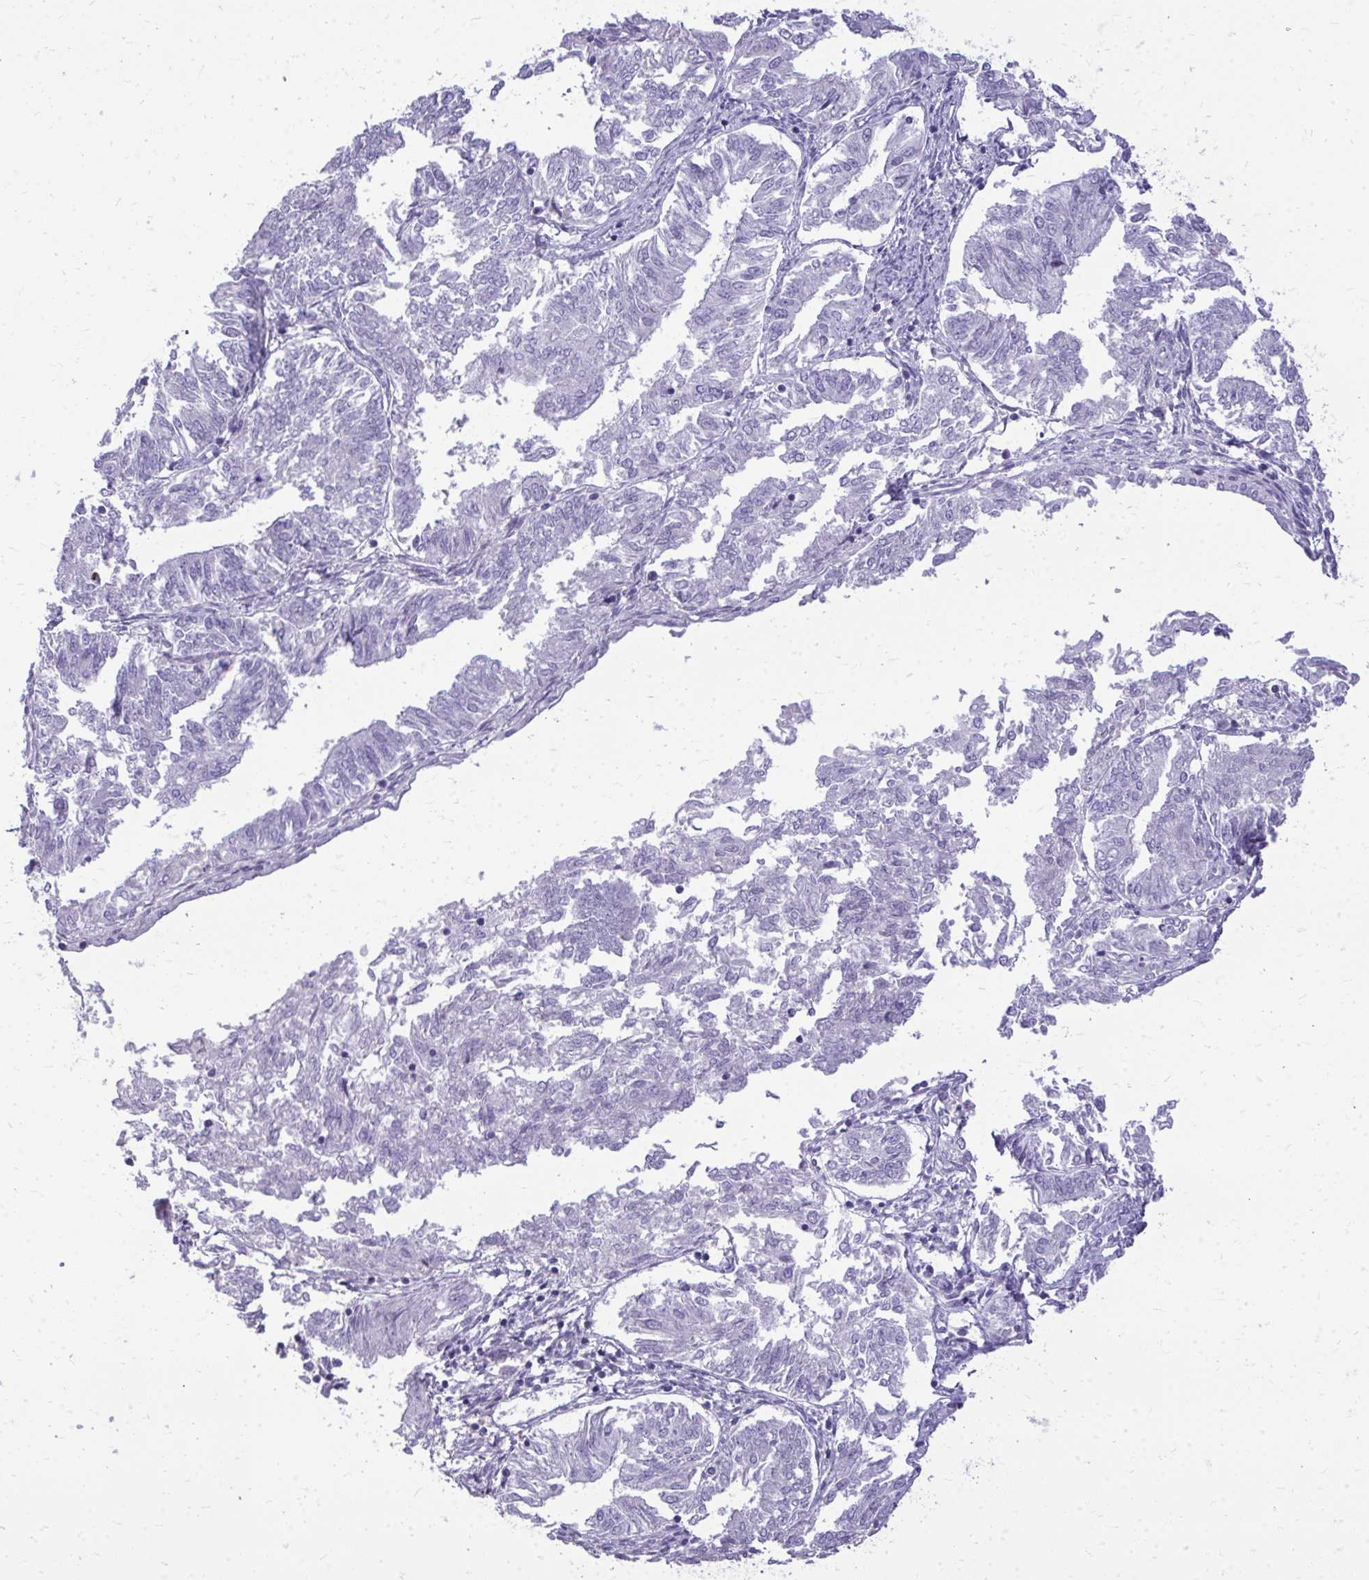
{"staining": {"intensity": "negative", "quantity": "none", "location": "none"}, "tissue": "endometrial cancer", "cell_type": "Tumor cells", "image_type": "cancer", "snomed": [{"axis": "morphology", "description": "Adenocarcinoma, NOS"}, {"axis": "topography", "description": "Endometrium"}], "caption": "There is no significant expression in tumor cells of endometrial cancer (adenocarcinoma). (DAB immunohistochemistry with hematoxylin counter stain).", "gene": "DLX4", "patient": {"sex": "female", "age": 58}}